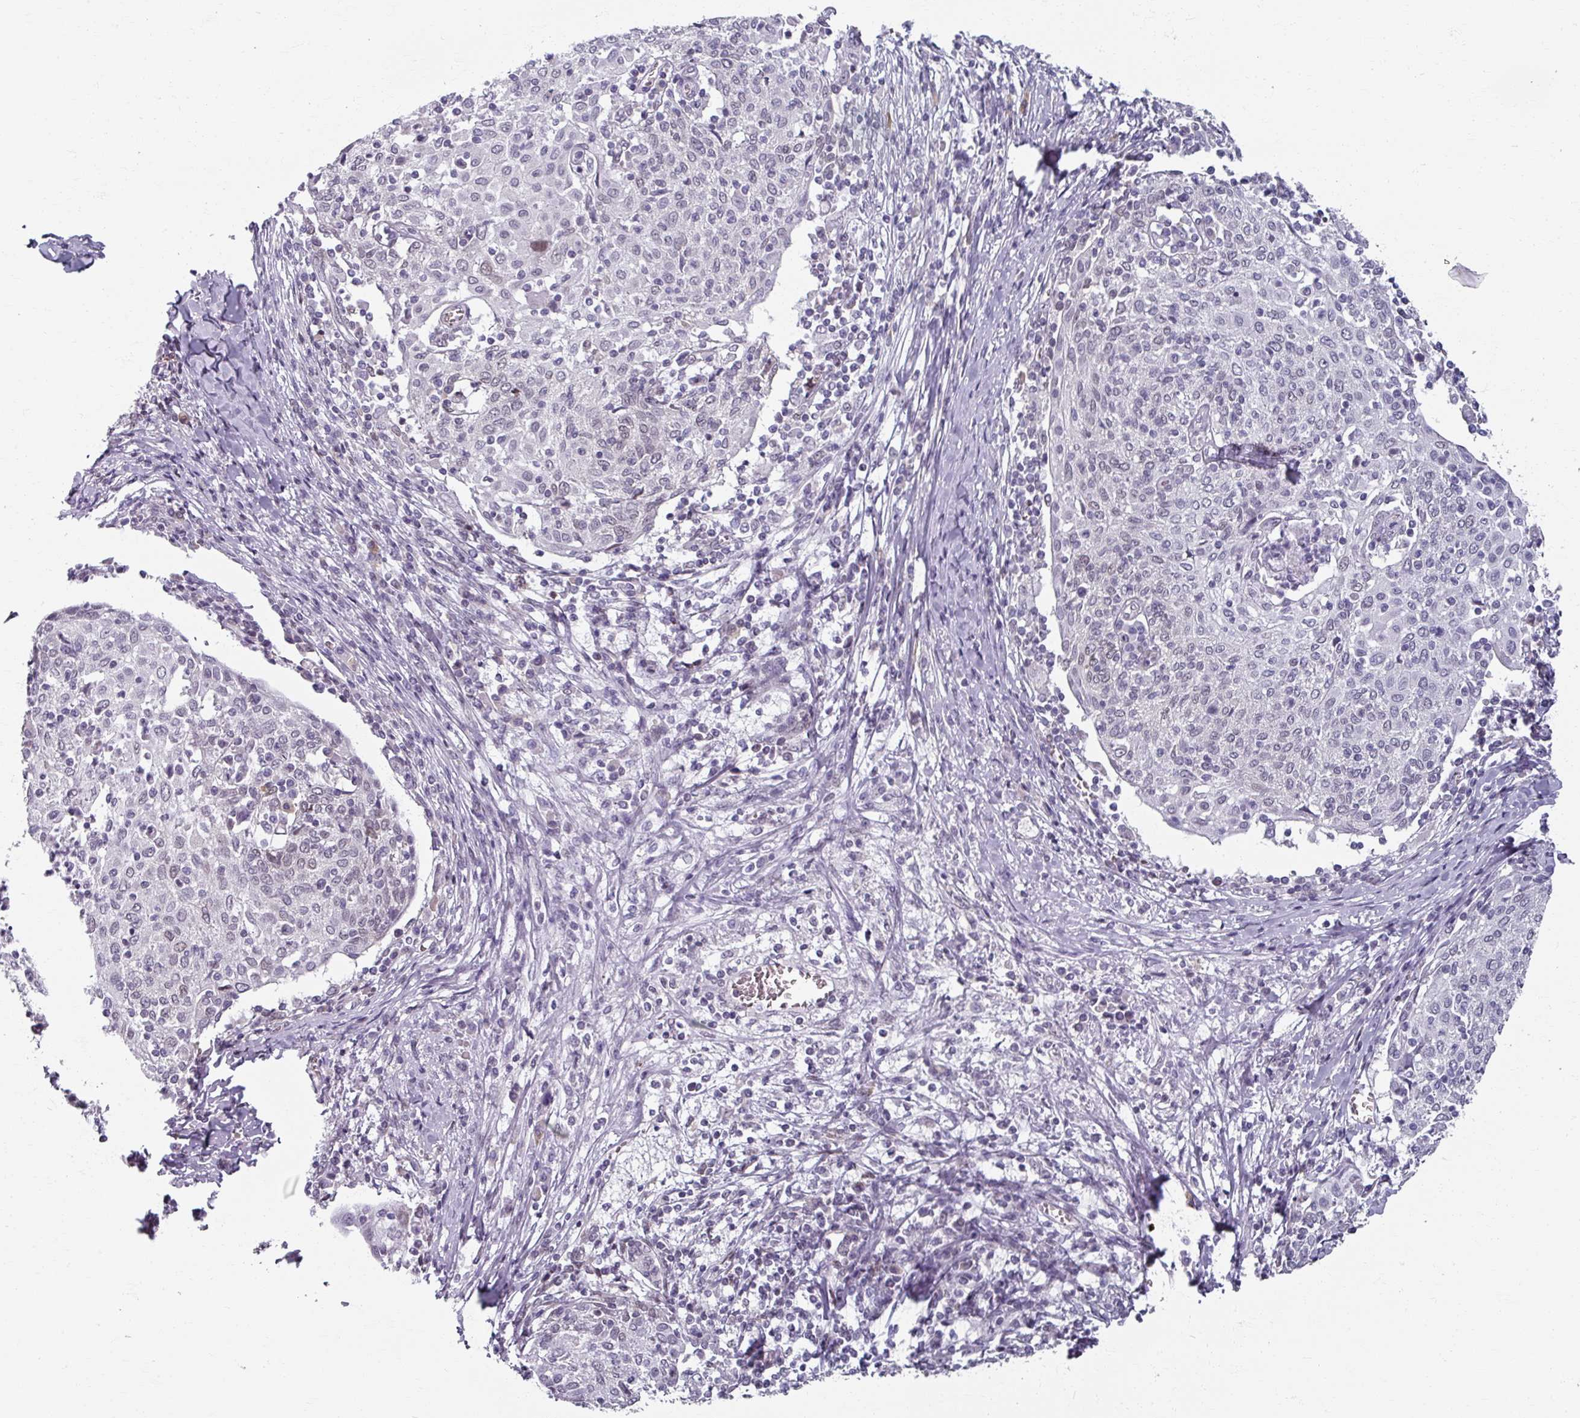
{"staining": {"intensity": "negative", "quantity": "none", "location": "none"}, "tissue": "cervical cancer", "cell_type": "Tumor cells", "image_type": "cancer", "snomed": [{"axis": "morphology", "description": "Squamous cell carcinoma, NOS"}, {"axis": "topography", "description": "Cervix"}], "caption": "DAB immunohistochemical staining of human cervical cancer demonstrates no significant expression in tumor cells. The staining was performed using DAB (3,3'-diaminobenzidine) to visualize the protein expression in brown, while the nuclei were stained in blue with hematoxylin (Magnification: 20x).", "gene": "RIPOR3", "patient": {"sex": "female", "age": 52}}